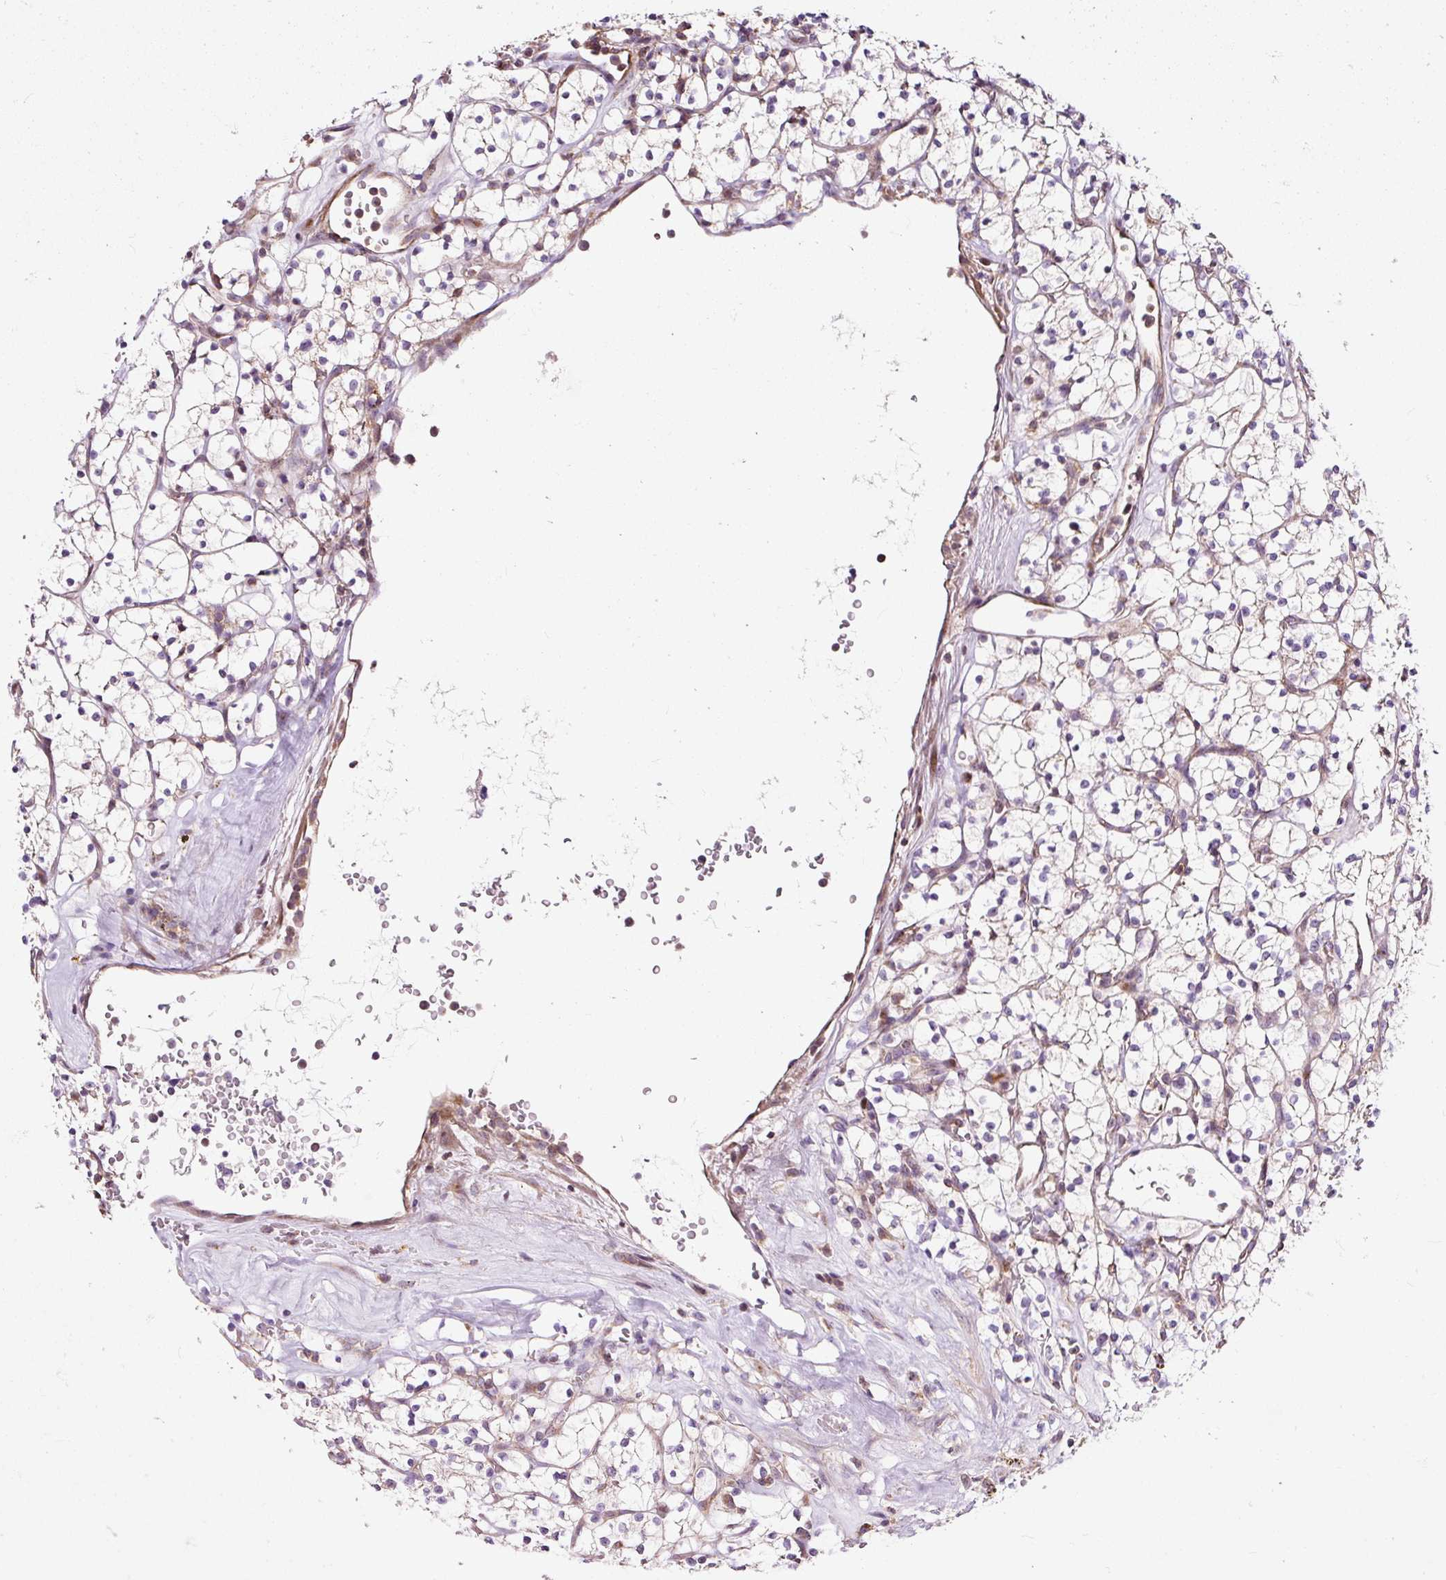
{"staining": {"intensity": "weak", "quantity": "<25%", "location": "cytoplasmic/membranous"}, "tissue": "renal cancer", "cell_type": "Tumor cells", "image_type": "cancer", "snomed": [{"axis": "morphology", "description": "Adenocarcinoma, NOS"}, {"axis": "topography", "description": "Kidney"}], "caption": "Renal adenocarcinoma was stained to show a protein in brown. There is no significant staining in tumor cells. (DAB (3,3'-diaminobenzidine) IHC with hematoxylin counter stain).", "gene": "BOLA3", "patient": {"sex": "female", "age": 64}}